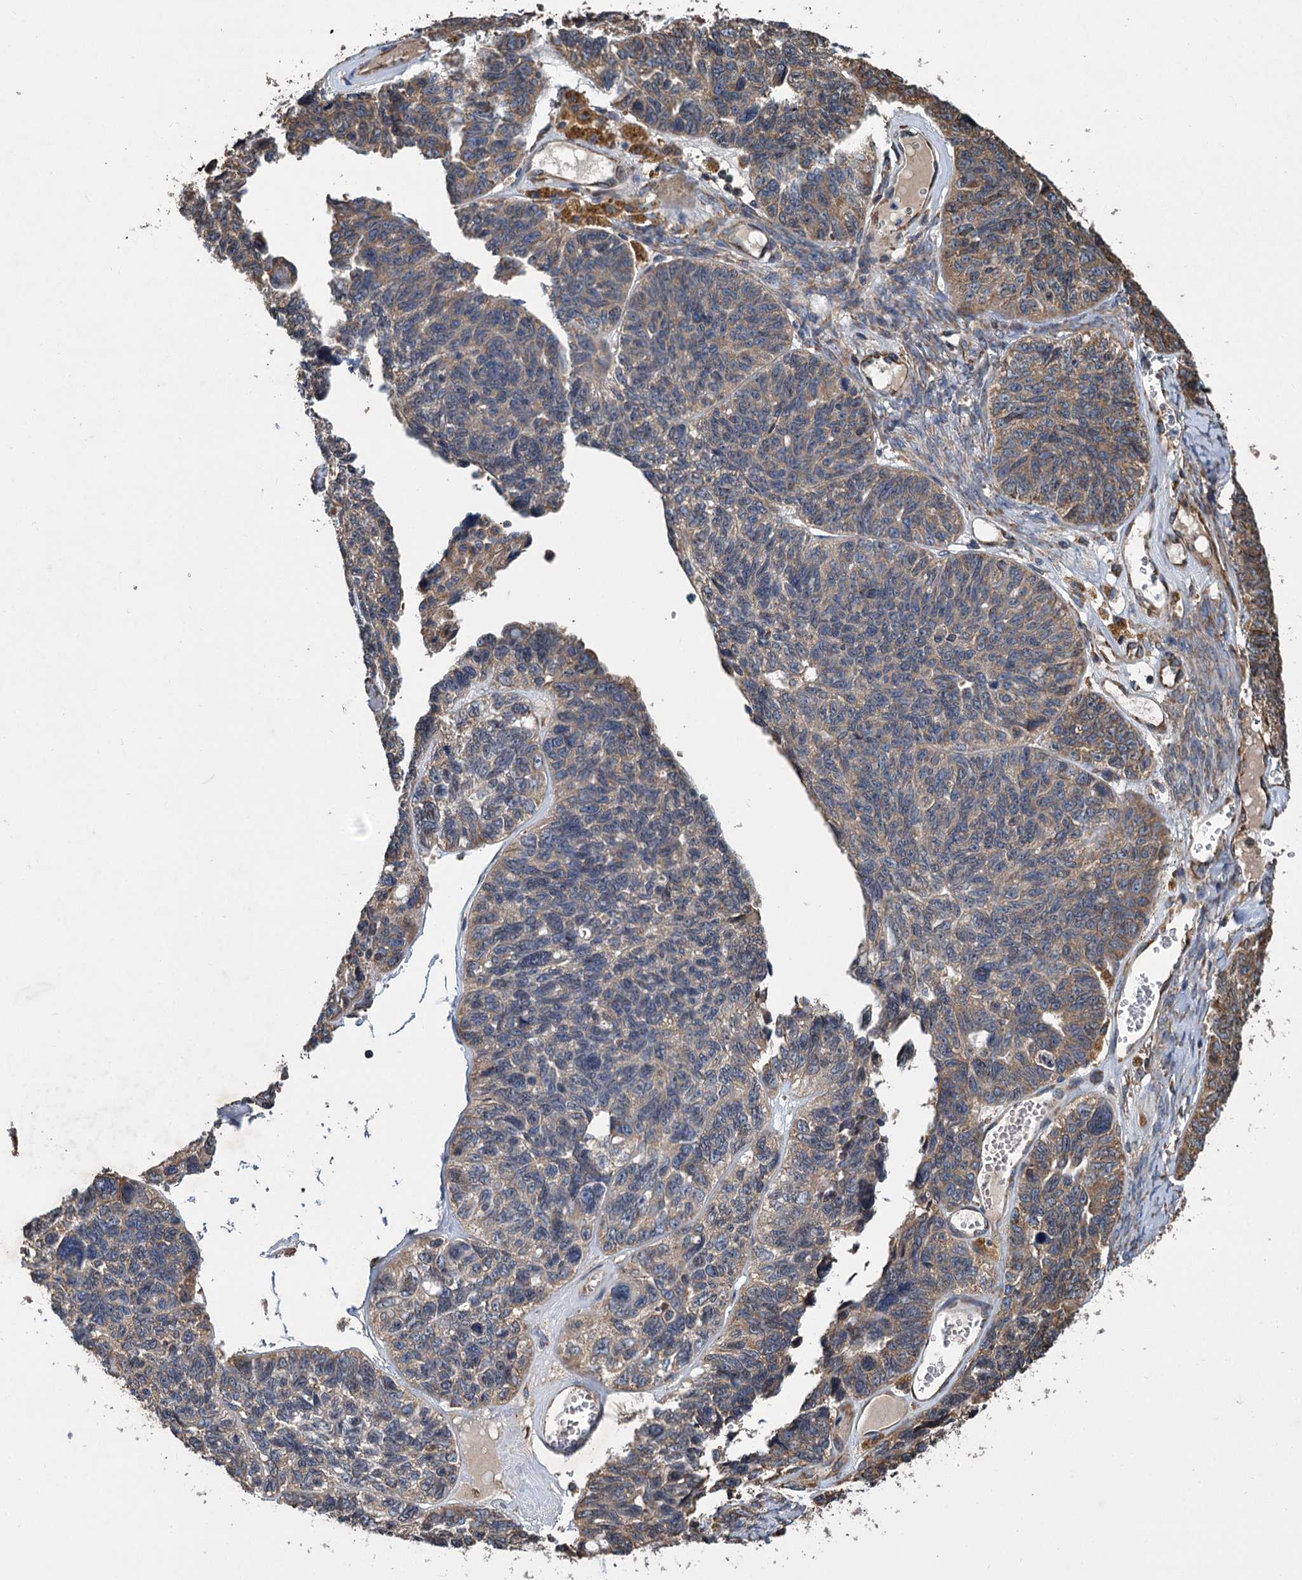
{"staining": {"intensity": "moderate", "quantity": "25%-75%", "location": "cytoplasmic/membranous"}, "tissue": "ovarian cancer", "cell_type": "Tumor cells", "image_type": "cancer", "snomed": [{"axis": "morphology", "description": "Cystadenocarcinoma, serous, NOS"}, {"axis": "topography", "description": "Ovary"}], "caption": "Immunohistochemistry of serous cystadenocarcinoma (ovarian) demonstrates medium levels of moderate cytoplasmic/membranous staining in about 25%-75% of tumor cells.", "gene": "LINS1", "patient": {"sex": "female", "age": 79}}